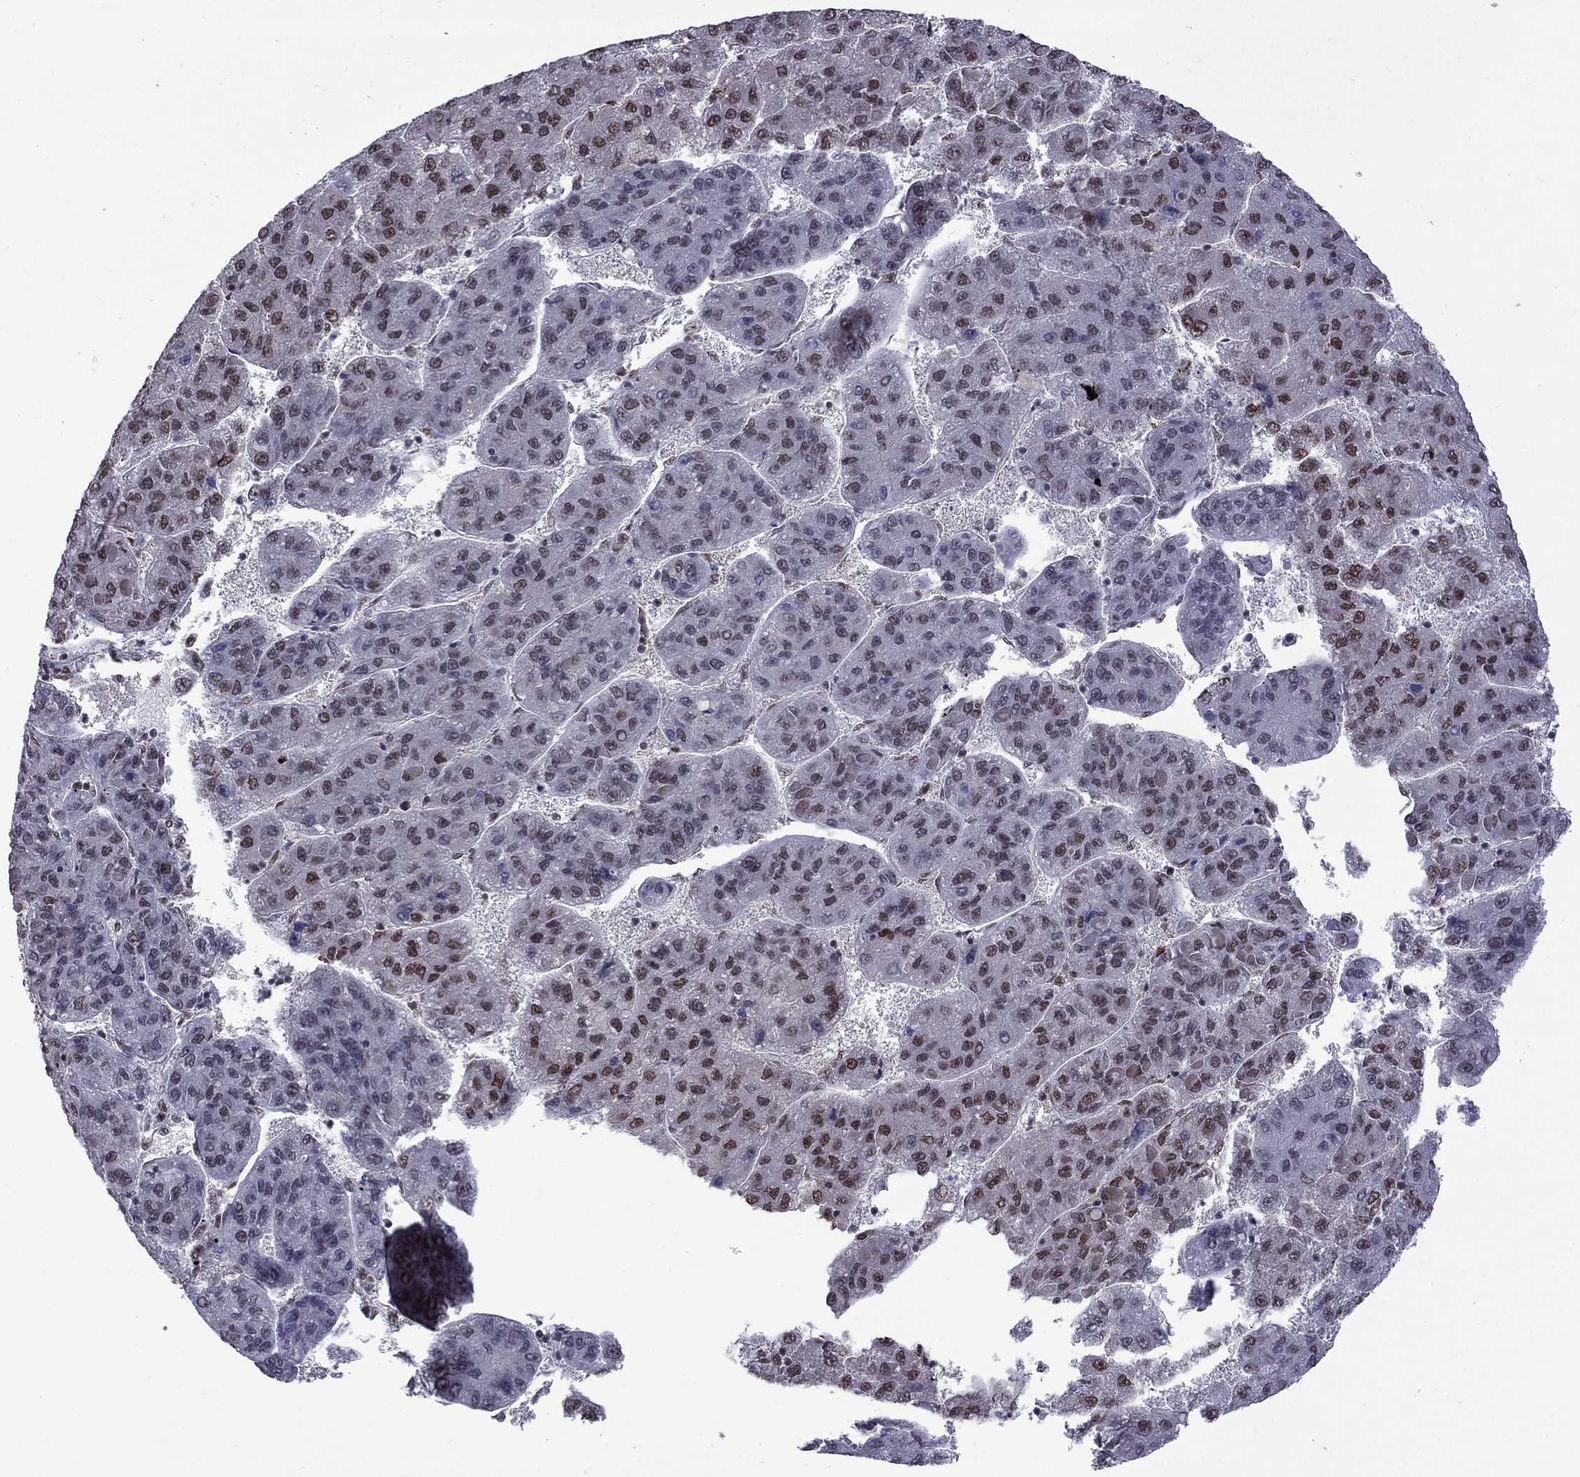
{"staining": {"intensity": "strong", "quantity": "25%-75%", "location": "nuclear"}, "tissue": "liver cancer", "cell_type": "Tumor cells", "image_type": "cancer", "snomed": [{"axis": "morphology", "description": "Carcinoma, Hepatocellular, NOS"}, {"axis": "topography", "description": "Liver"}], "caption": "Liver cancer (hepatocellular carcinoma) stained with a brown dye demonstrates strong nuclear positive staining in approximately 25%-75% of tumor cells.", "gene": "MED25", "patient": {"sex": "female", "age": 82}}